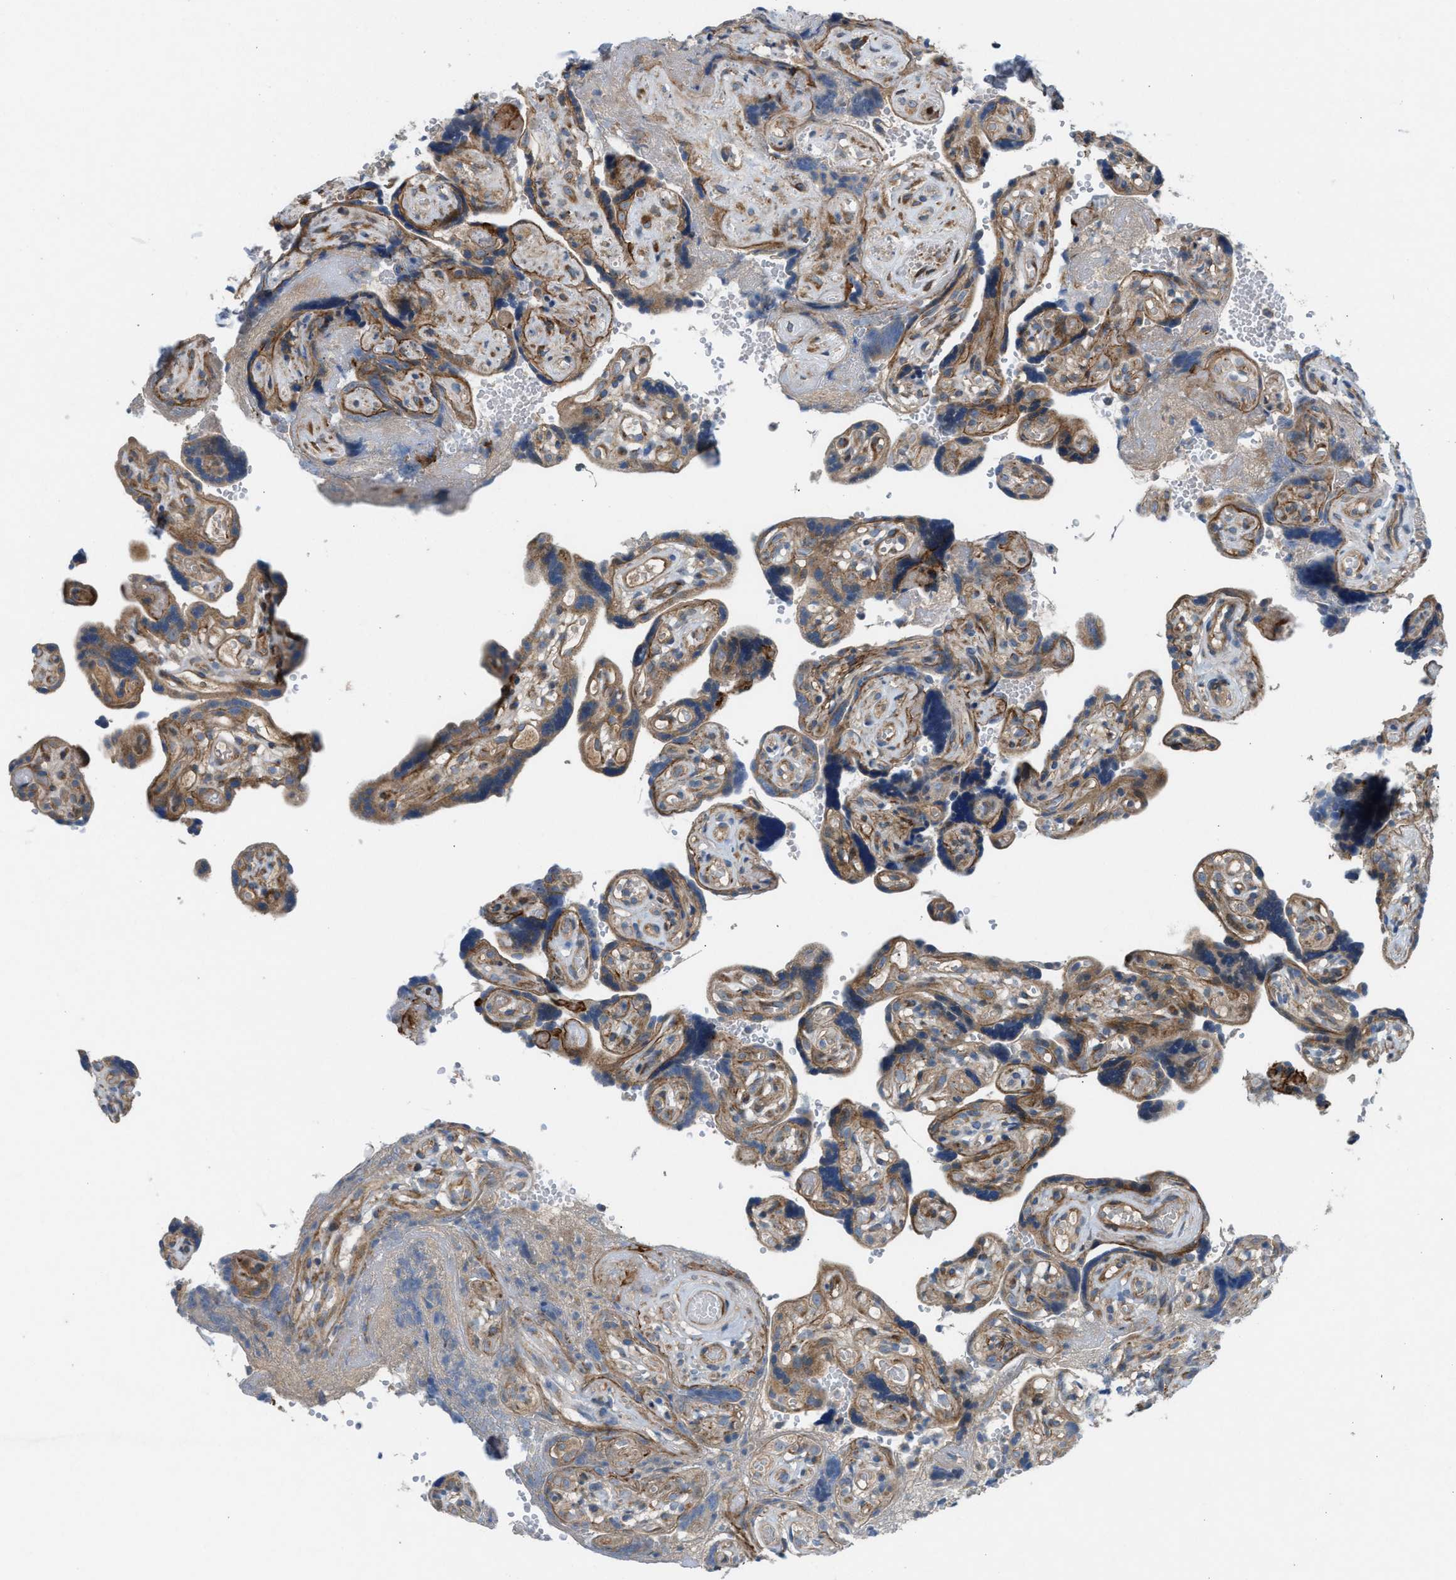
{"staining": {"intensity": "weak", "quantity": ">75%", "location": "cytoplasmic/membranous"}, "tissue": "placenta", "cell_type": "Trophoblastic cells", "image_type": "normal", "snomed": [{"axis": "morphology", "description": "Normal tissue, NOS"}, {"axis": "topography", "description": "Placenta"}], "caption": "A photomicrograph of placenta stained for a protein shows weak cytoplasmic/membranous brown staining in trophoblastic cells. (DAB (3,3'-diaminobenzidine) = brown stain, brightfield microscopy at high magnification).", "gene": "CYB5D1", "patient": {"sex": "female", "age": 30}}